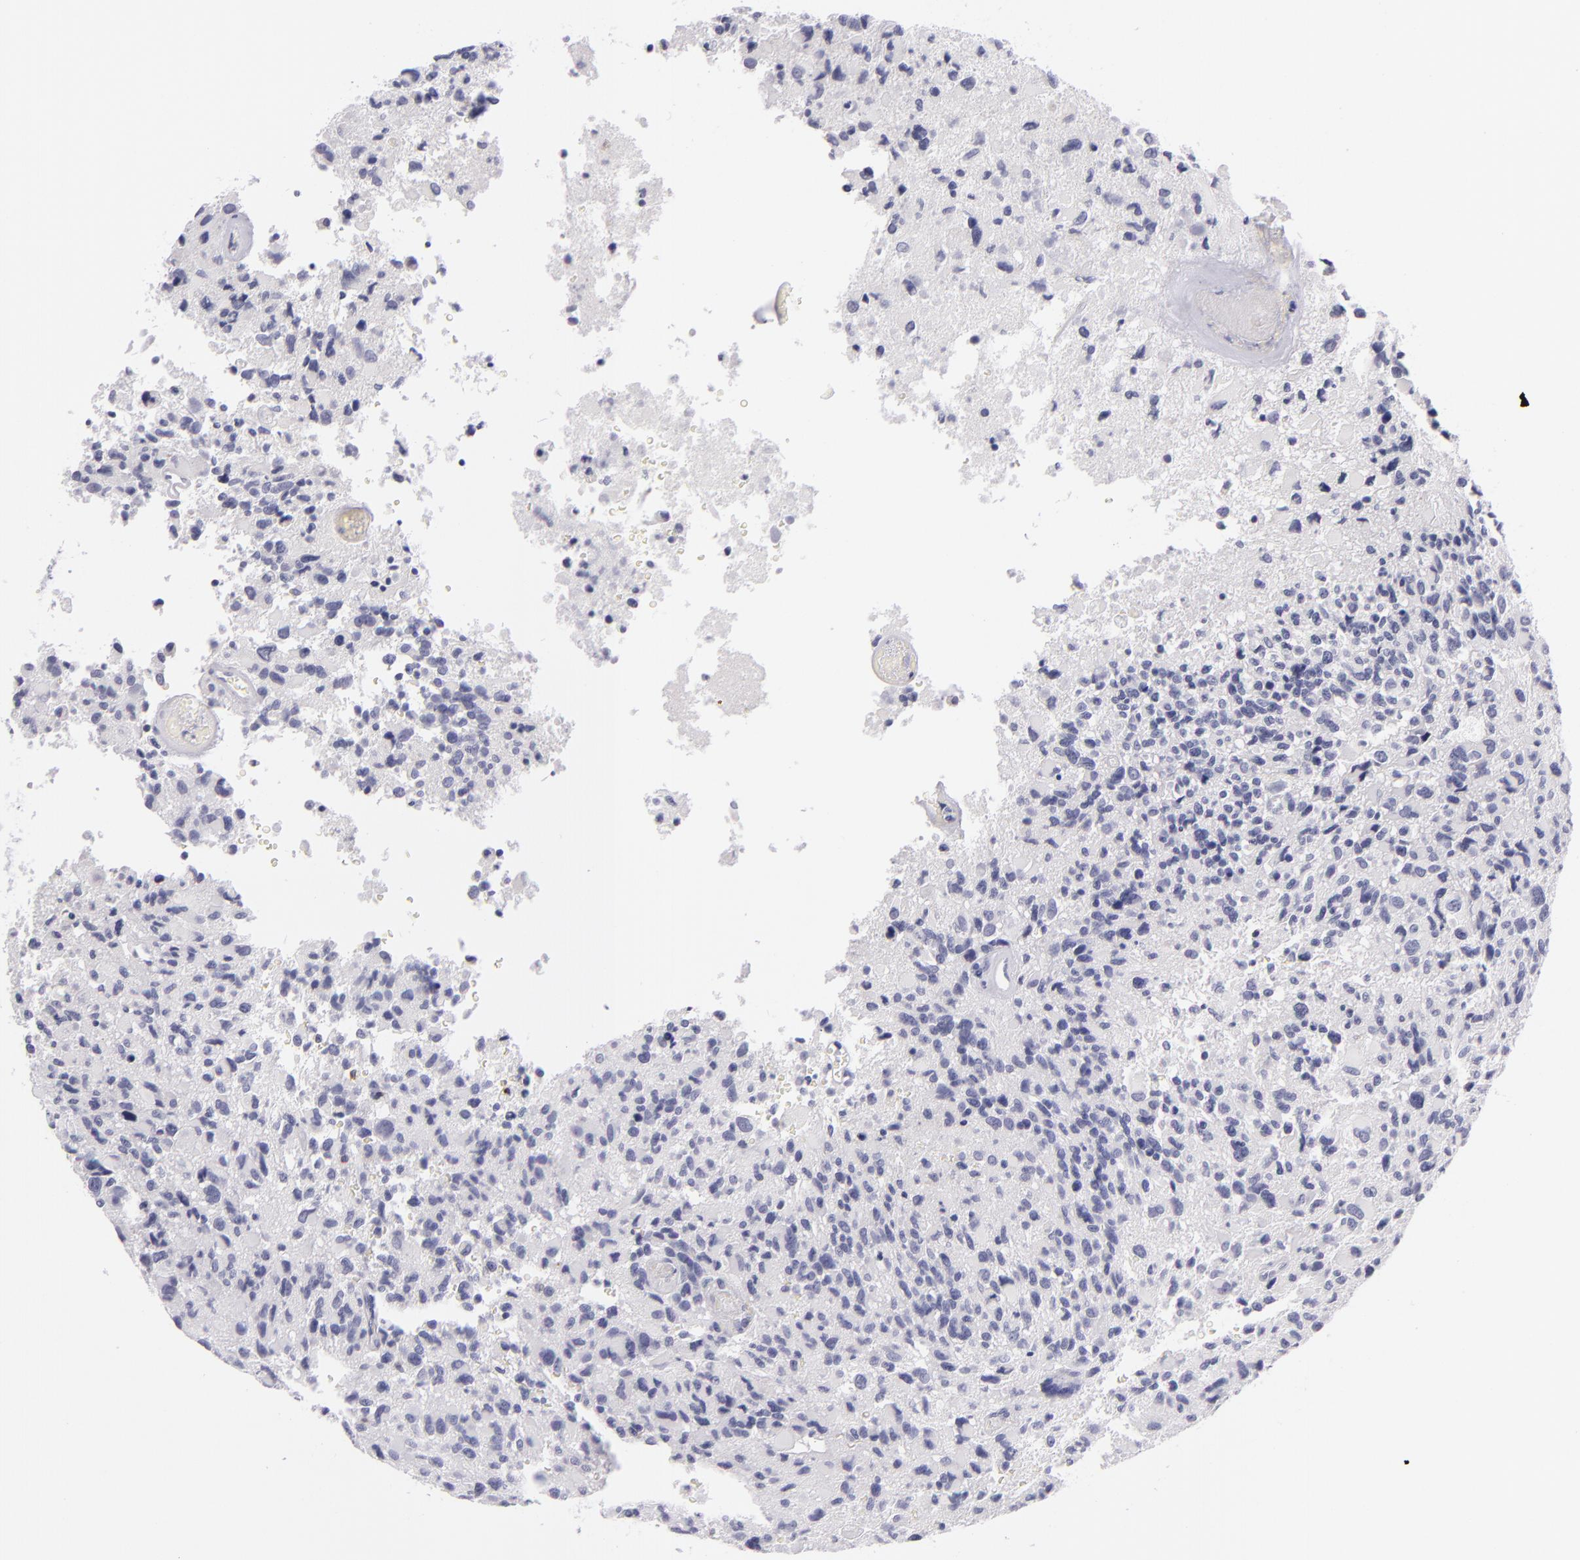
{"staining": {"intensity": "negative", "quantity": "none", "location": "none"}, "tissue": "glioma", "cell_type": "Tumor cells", "image_type": "cancer", "snomed": [{"axis": "morphology", "description": "Glioma, malignant, High grade"}, {"axis": "topography", "description": "Brain"}], "caption": "Immunohistochemistry (IHC) image of high-grade glioma (malignant) stained for a protein (brown), which displays no staining in tumor cells. (Immunohistochemistry, brightfield microscopy, high magnification).", "gene": "CD48", "patient": {"sex": "male", "age": 69}}